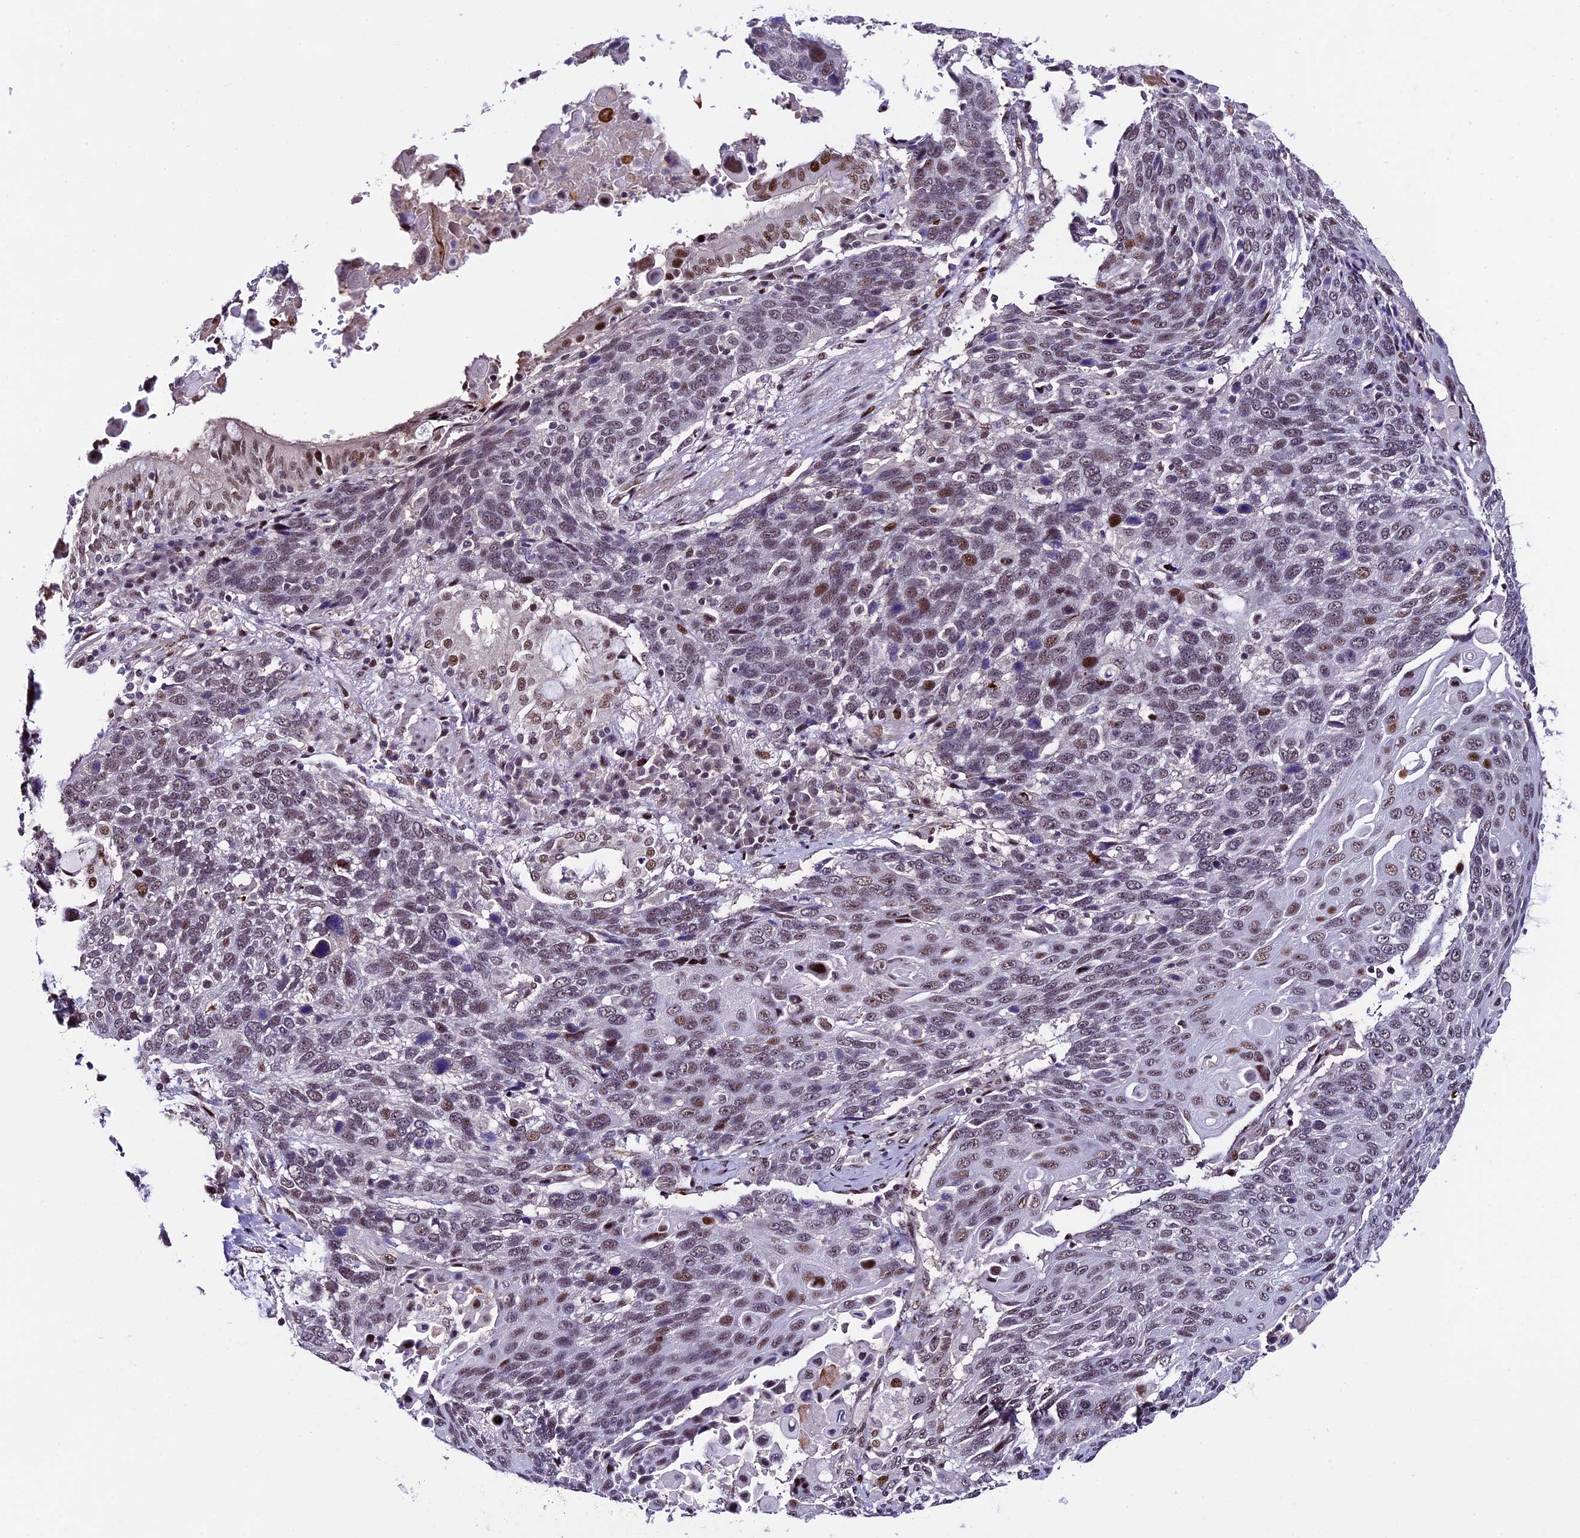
{"staining": {"intensity": "moderate", "quantity": "<25%", "location": "nuclear"}, "tissue": "lung cancer", "cell_type": "Tumor cells", "image_type": "cancer", "snomed": [{"axis": "morphology", "description": "Squamous cell carcinoma, NOS"}, {"axis": "topography", "description": "Lung"}], "caption": "Brown immunohistochemical staining in lung cancer shows moderate nuclear staining in approximately <25% of tumor cells.", "gene": "TCP11L2", "patient": {"sex": "male", "age": 66}}